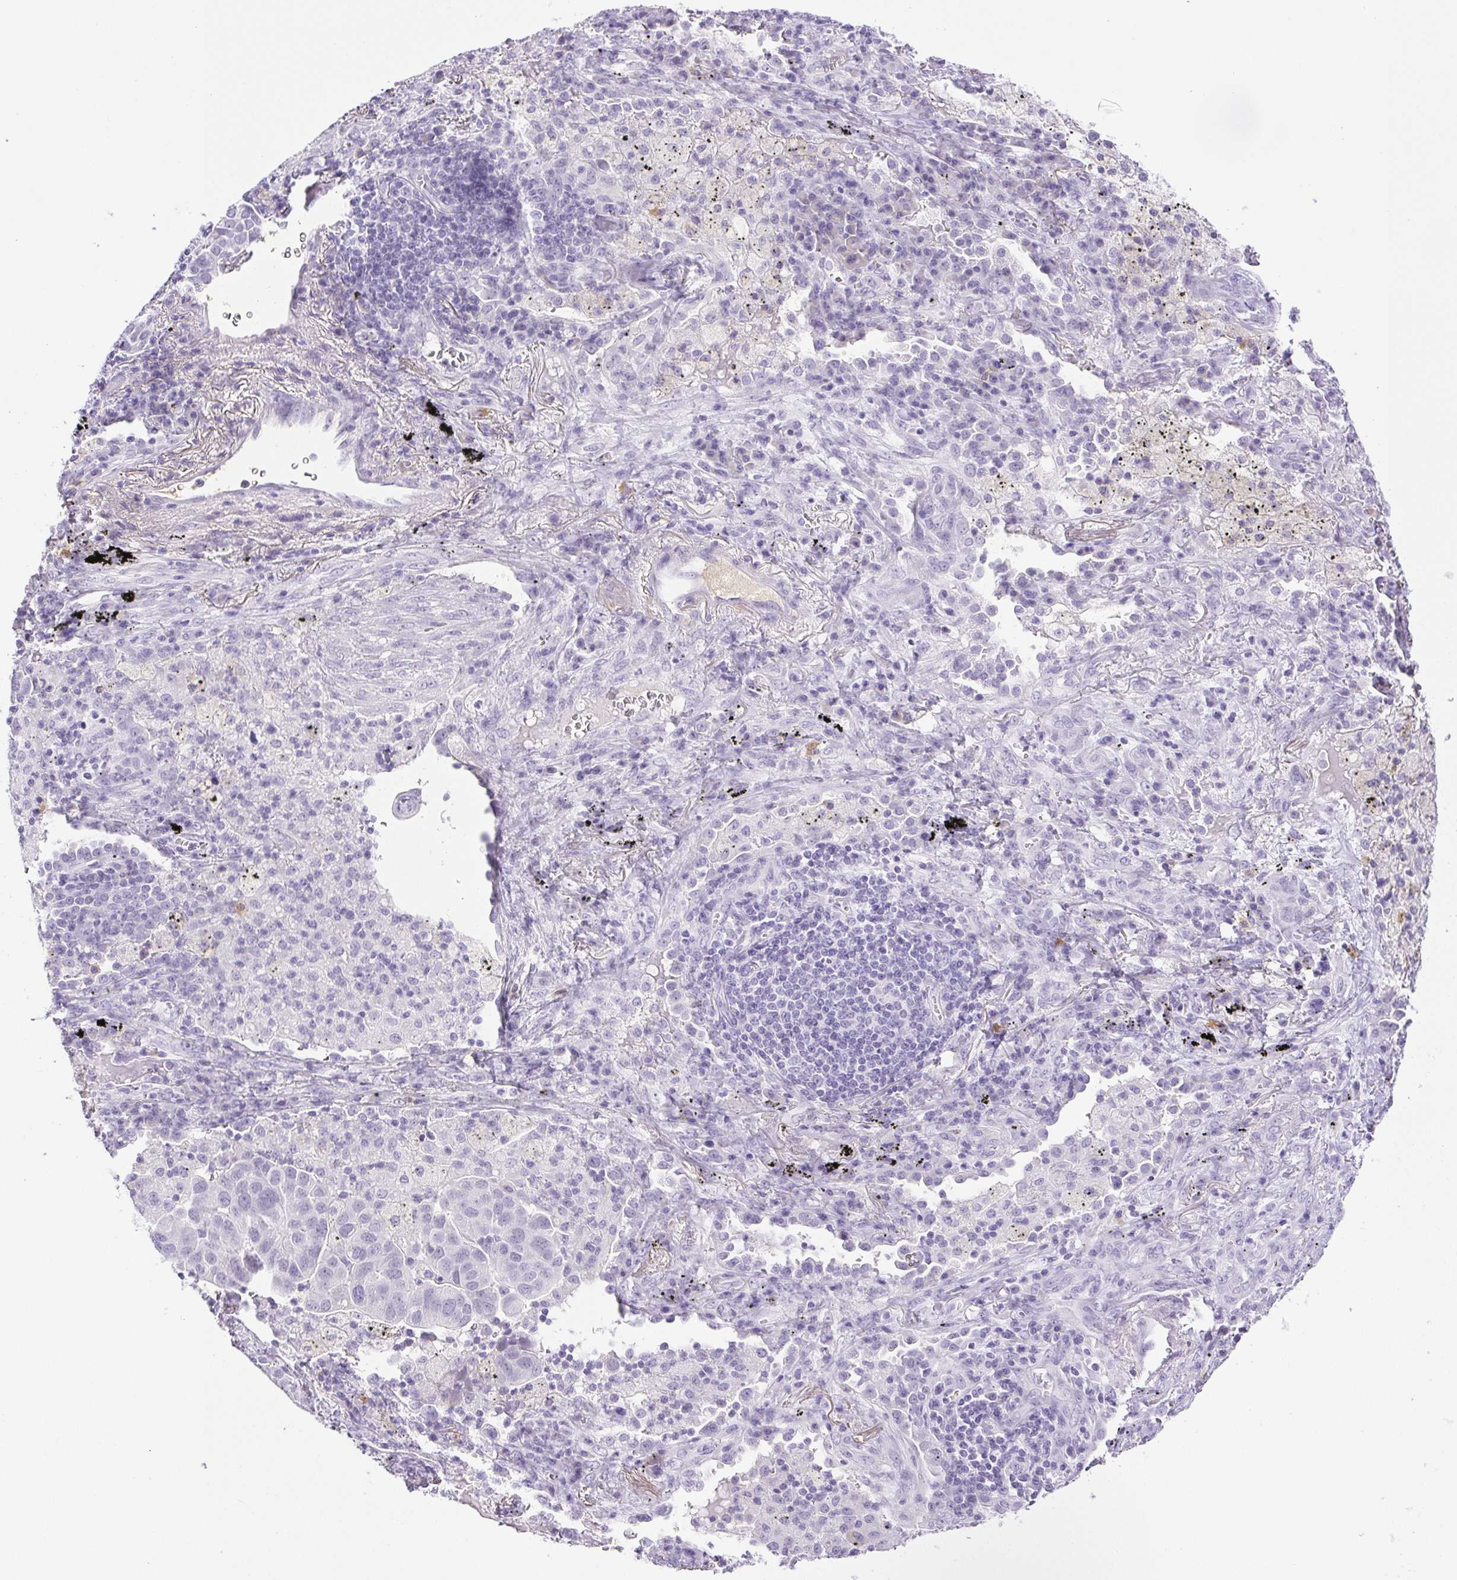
{"staining": {"intensity": "negative", "quantity": "none", "location": "none"}, "tissue": "lung cancer", "cell_type": "Tumor cells", "image_type": "cancer", "snomed": [{"axis": "morphology", "description": "Adenocarcinoma, NOS"}, {"axis": "morphology", "description": "Adenocarcinoma, metastatic, NOS"}, {"axis": "topography", "description": "Lymph node"}, {"axis": "topography", "description": "Lung"}], "caption": "The immunohistochemistry (IHC) histopathology image has no significant positivity in tumor cells of adenocarcinoma (lung) tissue.", "gene": "PAPPA2", "patient": {"sex": "female", "age": 65}}